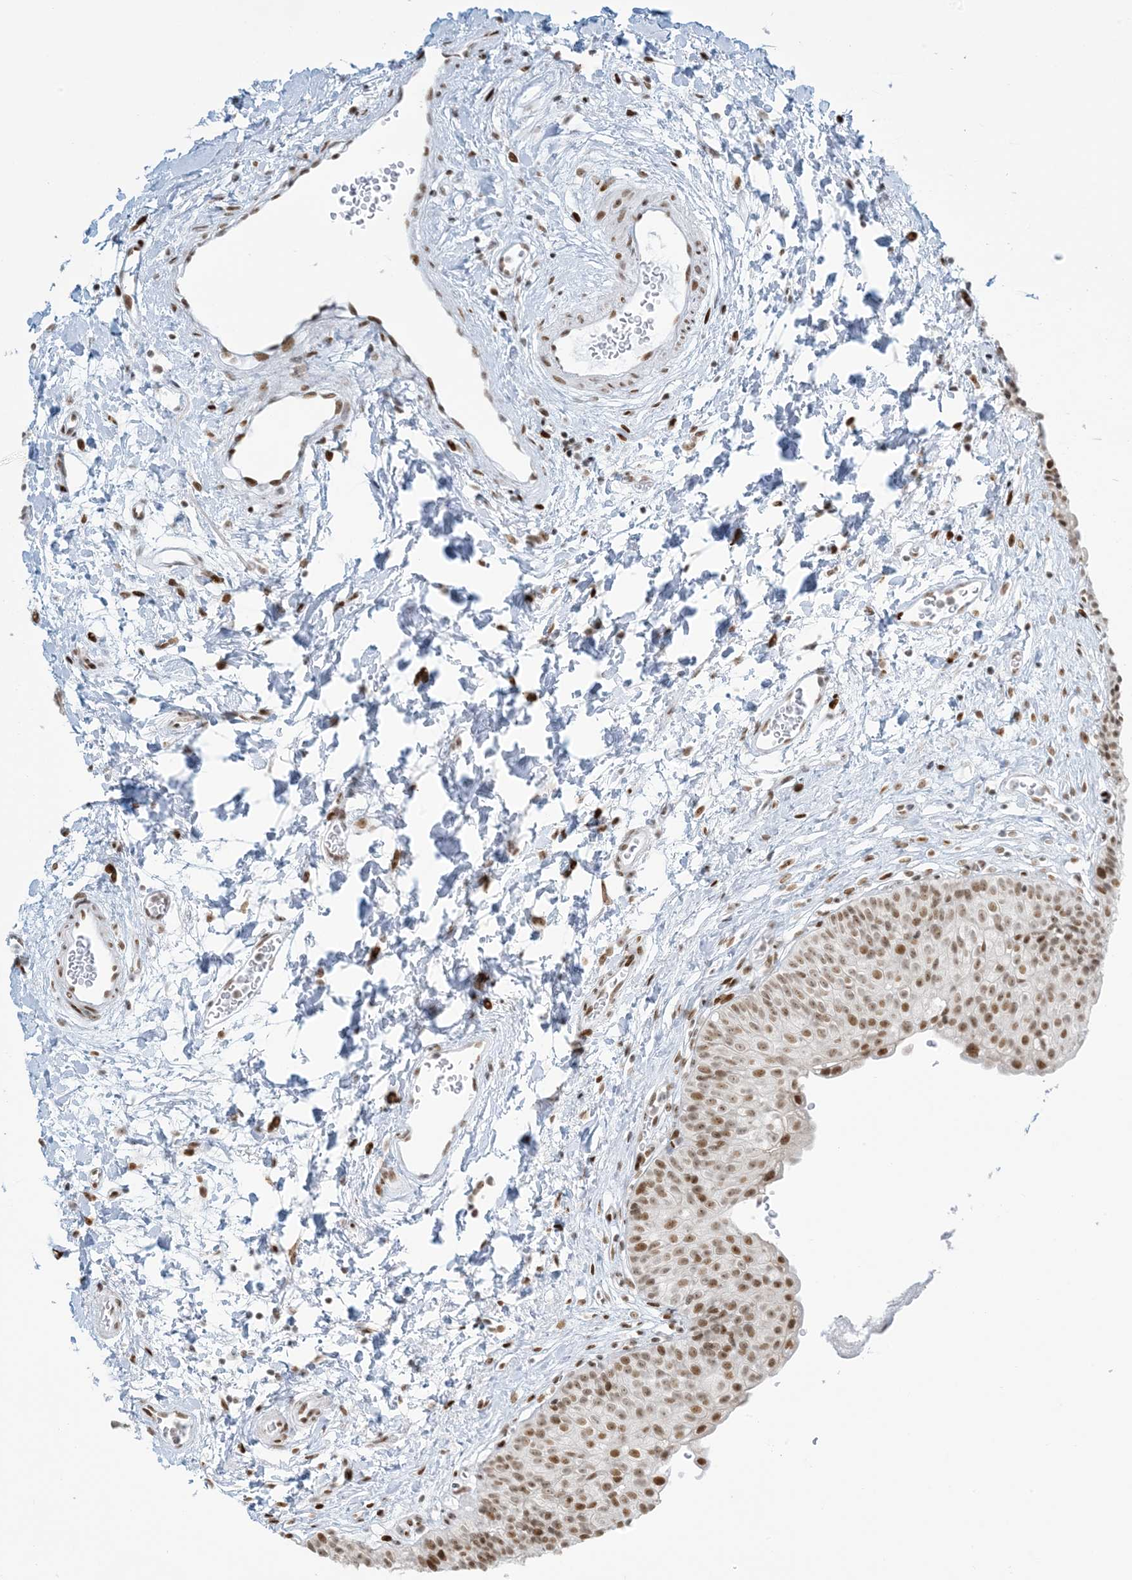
{"staining": {"intensity": "moderate", "quantity": ">75%", "location": "nuclear"}, "tissue": "urinary bladder", "cell_type": "Urothelial cells", "image_type": "normal", "snomed": [{"axis": "morphology", "description": "Normal tissue, NOS"}, {"axis": "topography", "description": "Urinary bladder"}], "caption": "DAB (3,3'-diaminobenzidine) immunohistochemical staining of normal urinary bladder exhibits moderate nuclear protein staining in about >75% of urothelial cells. (DAB IHC with brightfield microscopy, high magnification).", "gene": "STAG1", "patient": {"sex": "male", "age": 51}}